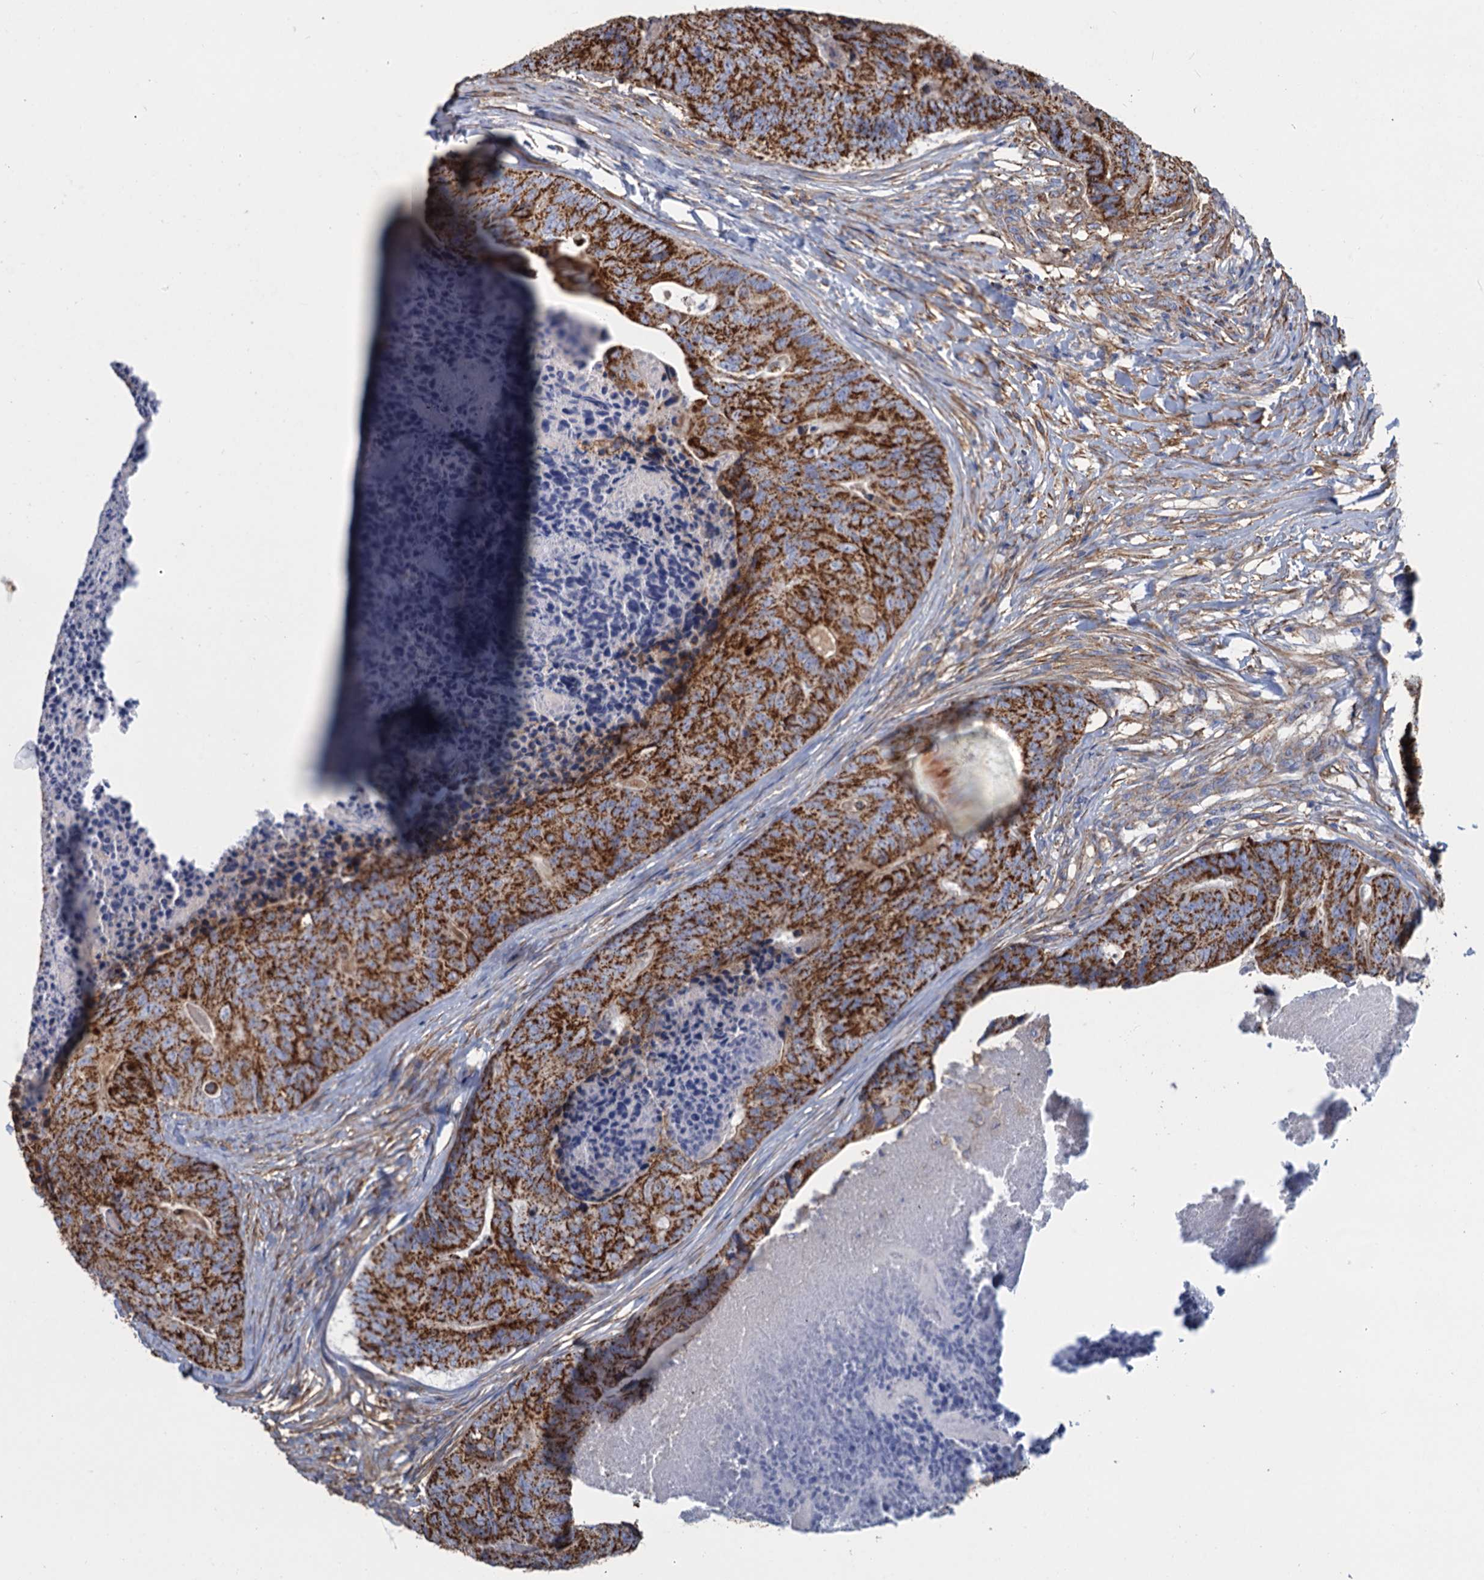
{"staining": {"intensity": "strong", "quantity": ">75%", "location": "cytoplasmic/membranous"}, "tissue": "colorectal cancer", "cell_type": "Tumor cells", "image_type": "cancer", "snomed": [{"axis": "morphology", "description": "Adenocarcinoma, NOS"}, {"axis": "topography", "description": "Colon"}], "caption": "Immunohistochemistry of colorectal adenocarcinoma demonstrates high levels of strong cytoplasmic/membranous staining in approximately >75% of tumor cells. (DAB (3,3'-diaminobenzidine) = brown stain, brightfield microscopy at high magnification).", "gene": "GCSH", "patient": {"sex": "female", "age": 67}}